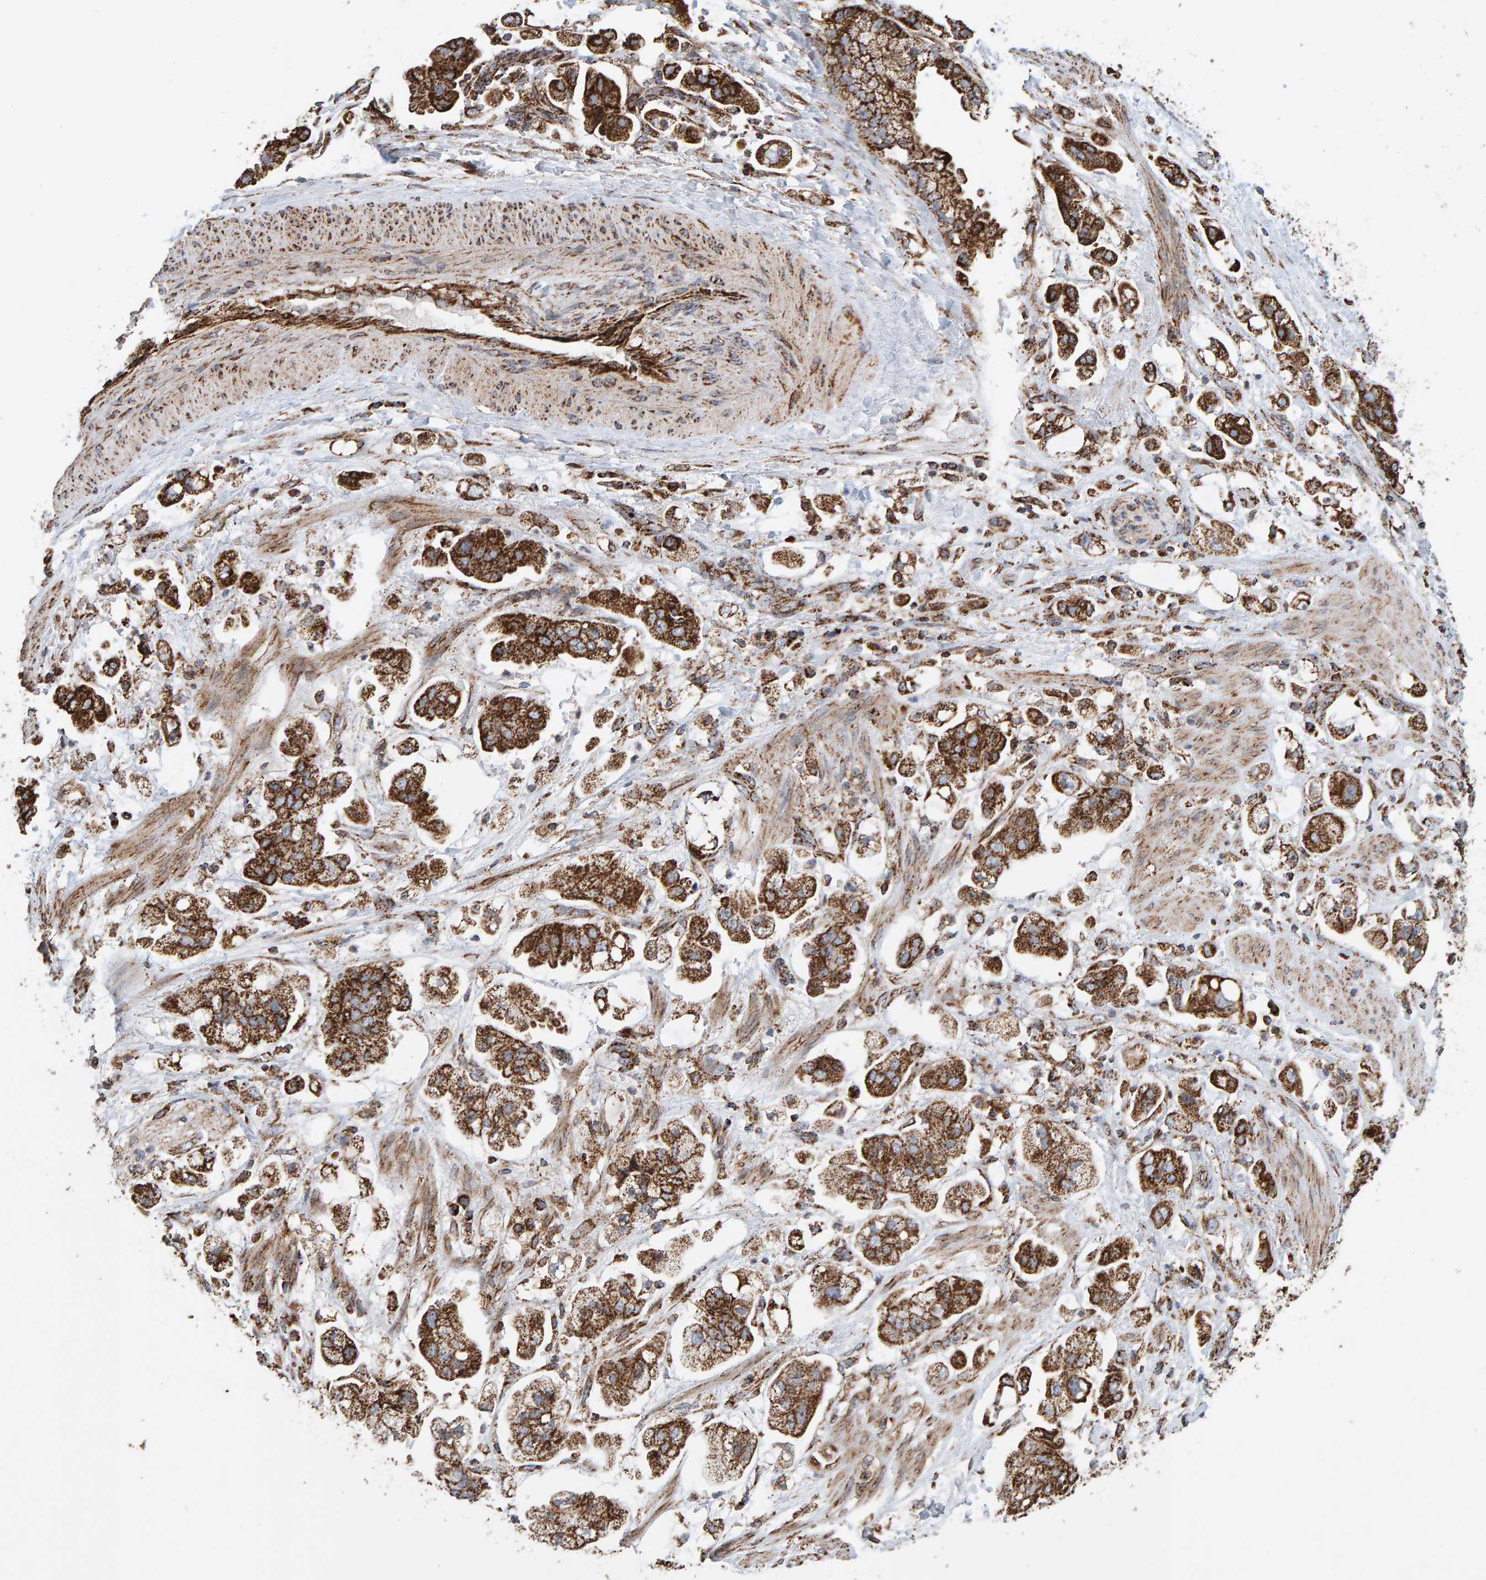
{"staining": {"intensity": "strong", "quantity": ">75%", "location": "cytoplasmic/membranous"}, "tissue": "stomach cancer", "cell_type": "Tumor cells", "image_type": "cancer", "snomed": [{"axis": "morphology", "description": "Adenocarcinoma, NOS"}, {"axis": "topography", "description": "Stomach"}], "caption": "Adenocarcinoma (stomach) stained with a protein marker exhibits strong staining in tumor cells.", "gene": "MRPL45", "patient": {"sex": "male", "age": 62}}